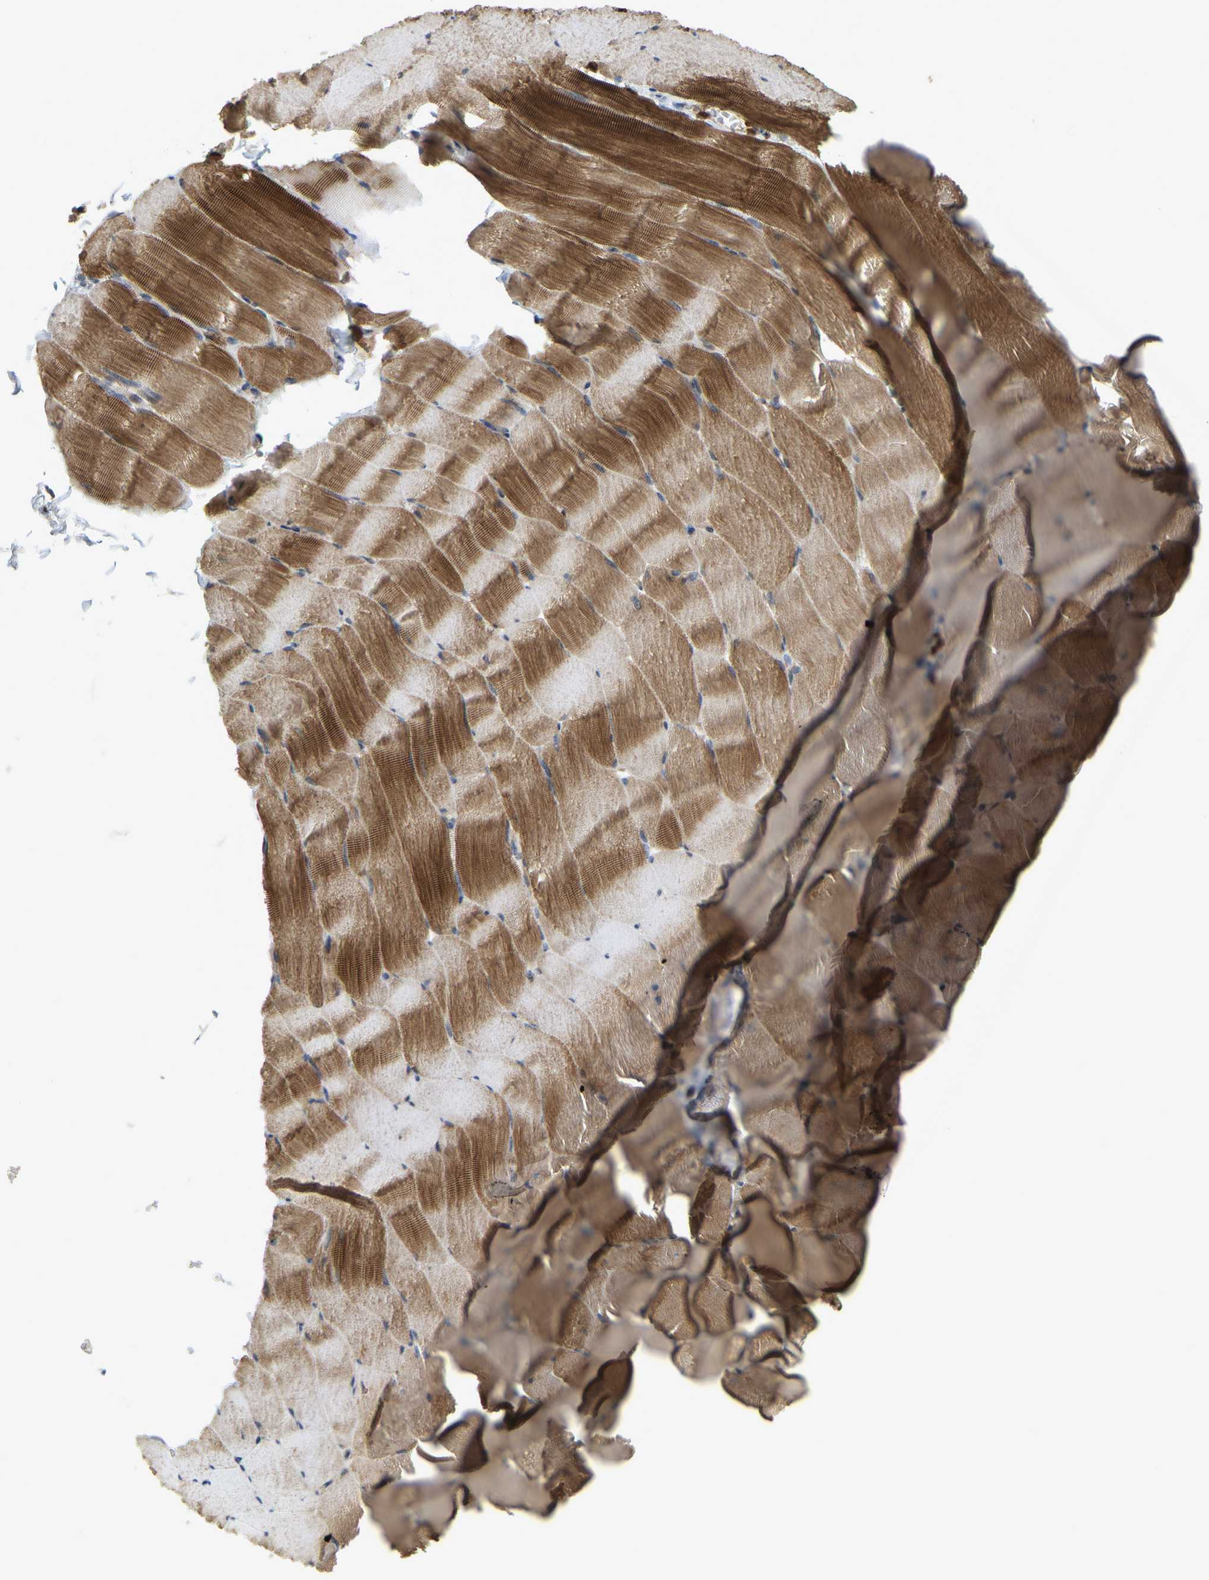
{"staining": {"intensity": "moderate", "quantity": ">75%", "location": "cytoplasmic/membranous"}, "tissue": "skeletal muscle", "cell_type": "Myocytes", "image_type": "normal", "snomed": [{"axis": "morphology", "description": "Normal tissue, NOS"}, {"axis": "topography", "description": "Skeletal muscle"}], "caption": "Immunohistochemistry staining of unremarkable skeletal muscle, which shows medium levels of moderate cytoplasmic/membranous expression in about >75% of myocytes indicating moderate cytoplasmic/membranous protein positivity. The staining was performed using DAB (3,3'-diaminobenzidine) (brown) for protein detection and nuclei were counterstained in hematoxylin (blue).", "gene": "SERPINB5", "patient": {"sex": "male", "age": 62}}